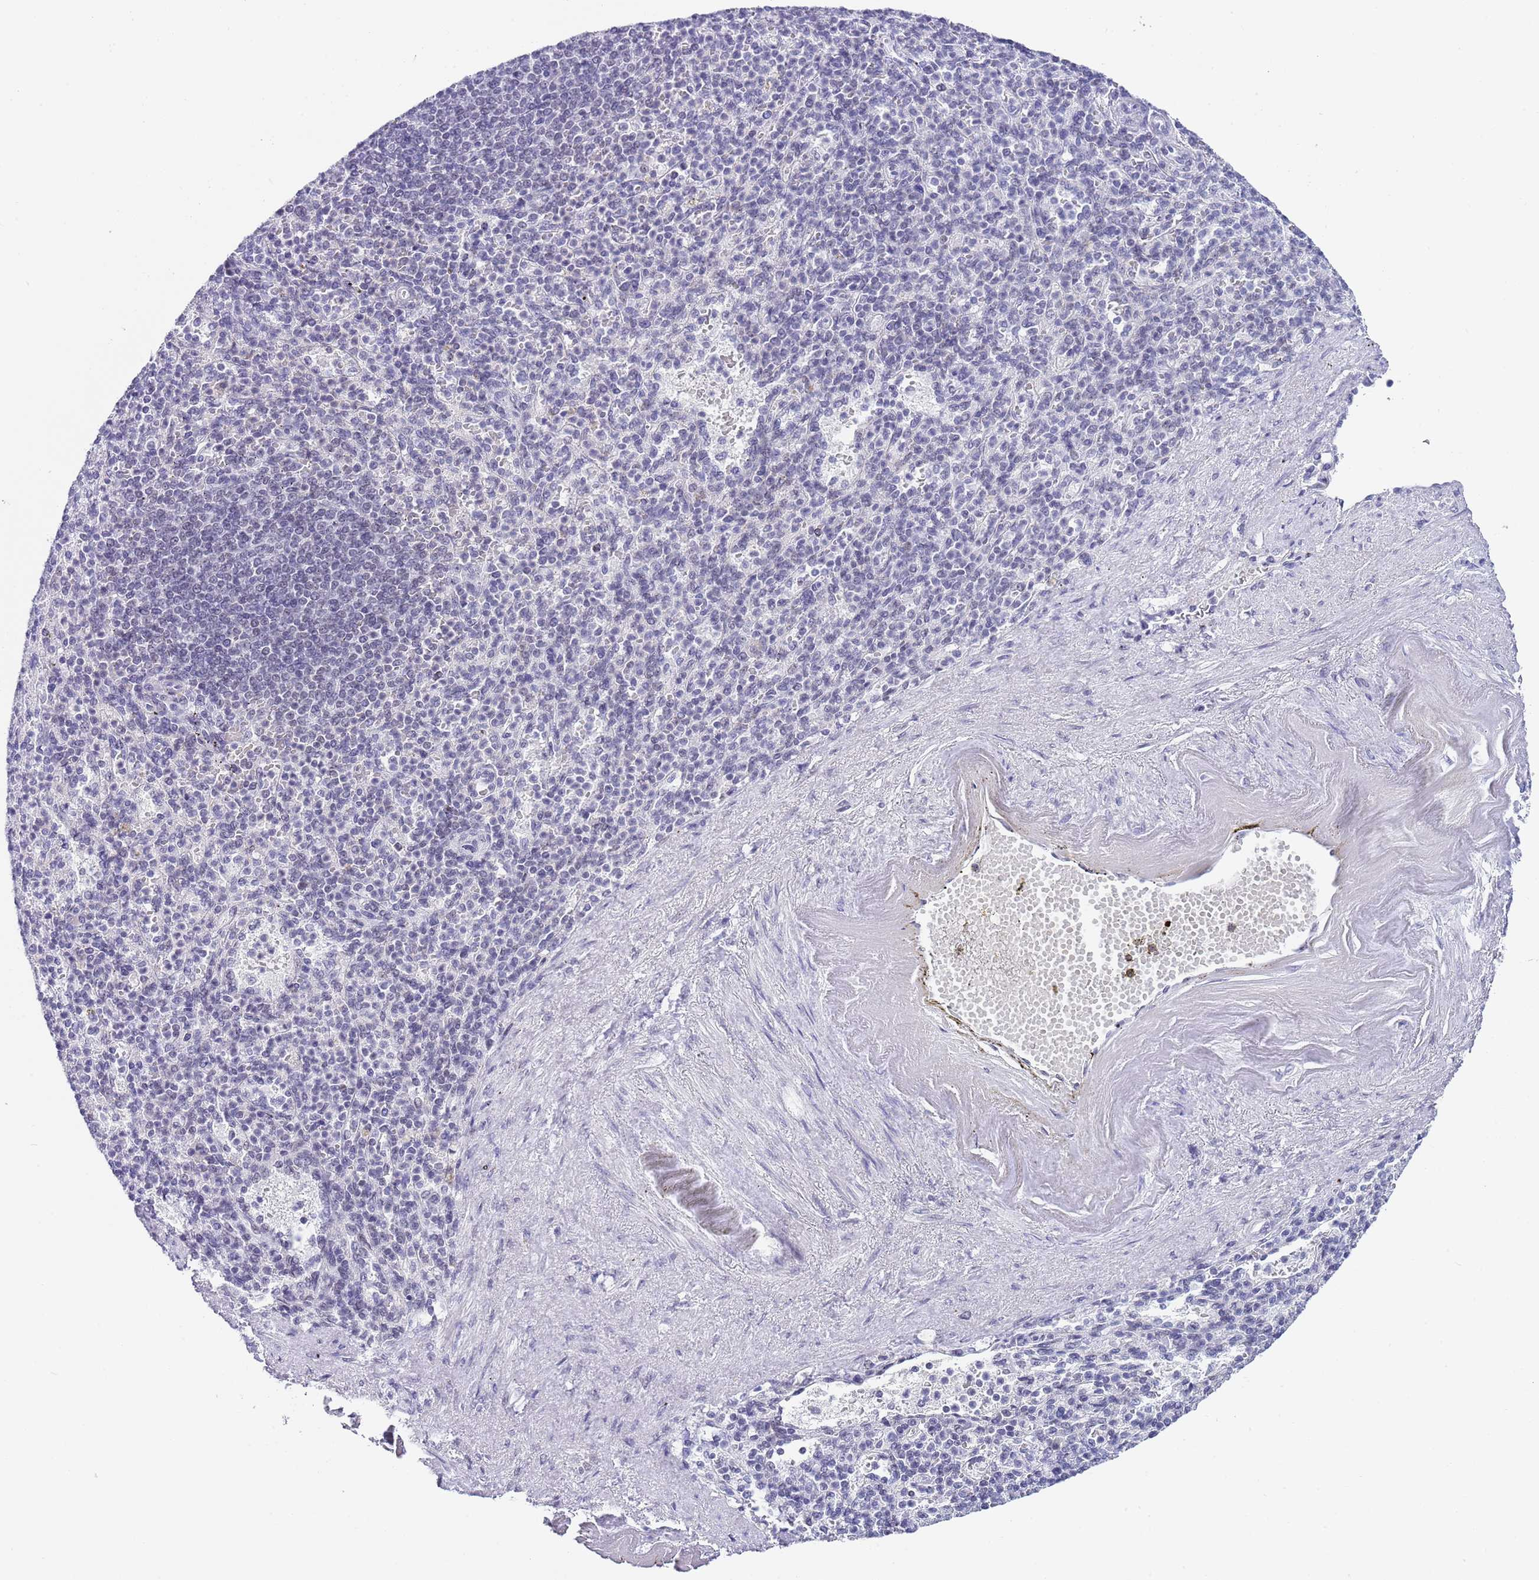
{"staining": {"intensity": "negative", "quantity": "none", "location": "none"}, "tissue": "spleen", "cell_type": "Cells in red pulp", "image_type": "normal", "snomed": [{"axis": "morphology", "description": "Normal tissue, NOS"}, {"axis": "topography", "description": "Spleen"}], "caption": "High magnification brightfield microscopy of normal spleen stained with DAB (3,3'-diaminobenzidine) (brown) and counterstained with hematoxylin (blue): cells in red pulp show no significant positivity. The staining was performed using DAB to visualize the protein expression in brown, while the nuclei were stained in blue with hematoxylin (Magnification: 20x).", "gene": "NOP56", "patient": {"sex": "female", "age": 74}}